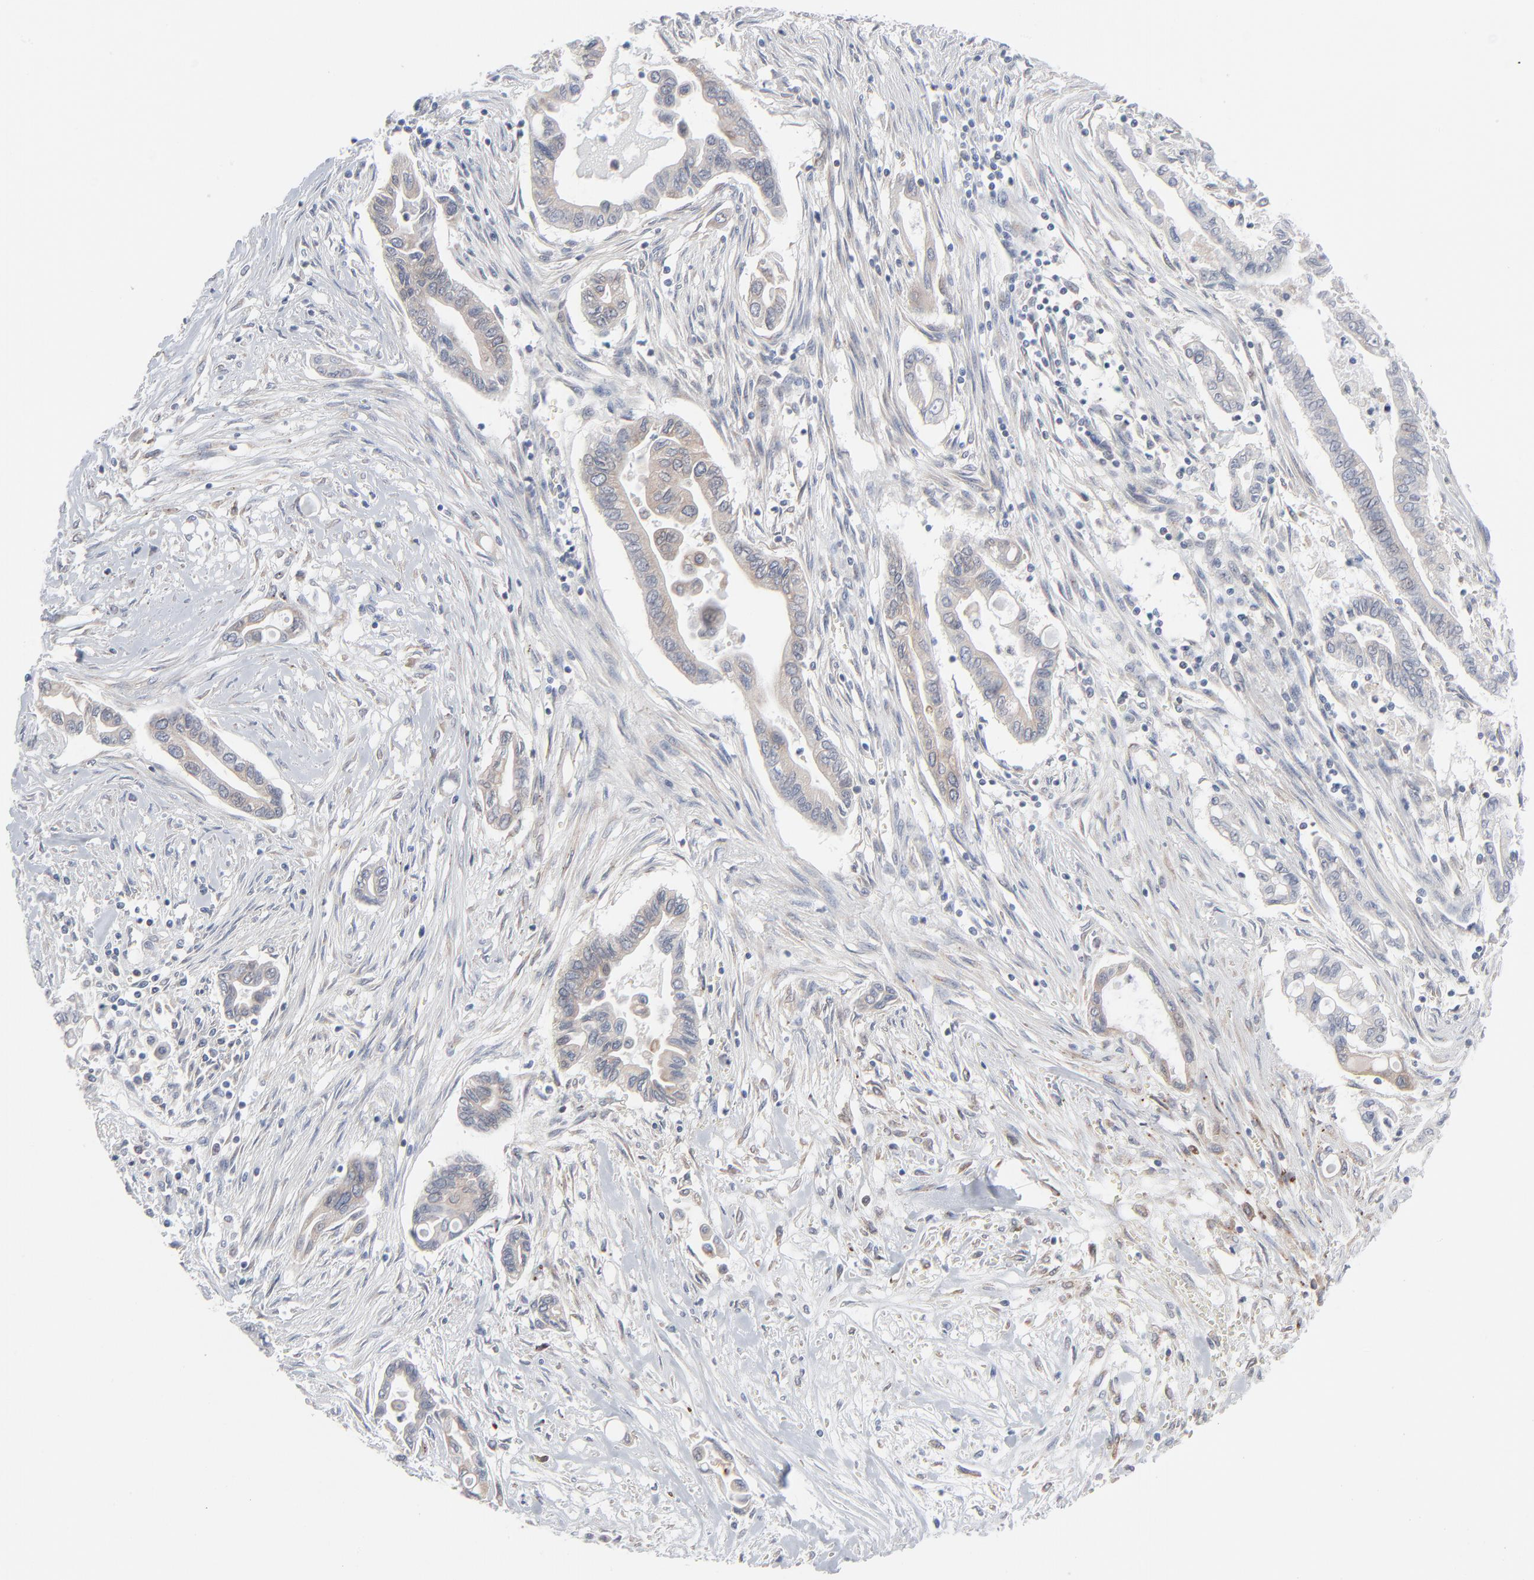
{"staining": {"intensity": "weak", "quantity": ">75%", "location": "cytoplasmic/membranous"}, "tissue": "pancreatic cancer", "cell_type": "Tumor cells", "image_type": "cancer", "snomed": [{"axis": "morphology", "description": "Adenocarcinoma, NOS"}, {"axis": "topography", "description": "Pancreas"}], "caption": "Adenocarcinoma (pancreatic) stained with DAB IHC exhibits low levels of weak cytoplasmic/membranous staining in about >75% of tumor cells.", "gene": "KDSR", "patient": {"sex": "female", "age": 57}}